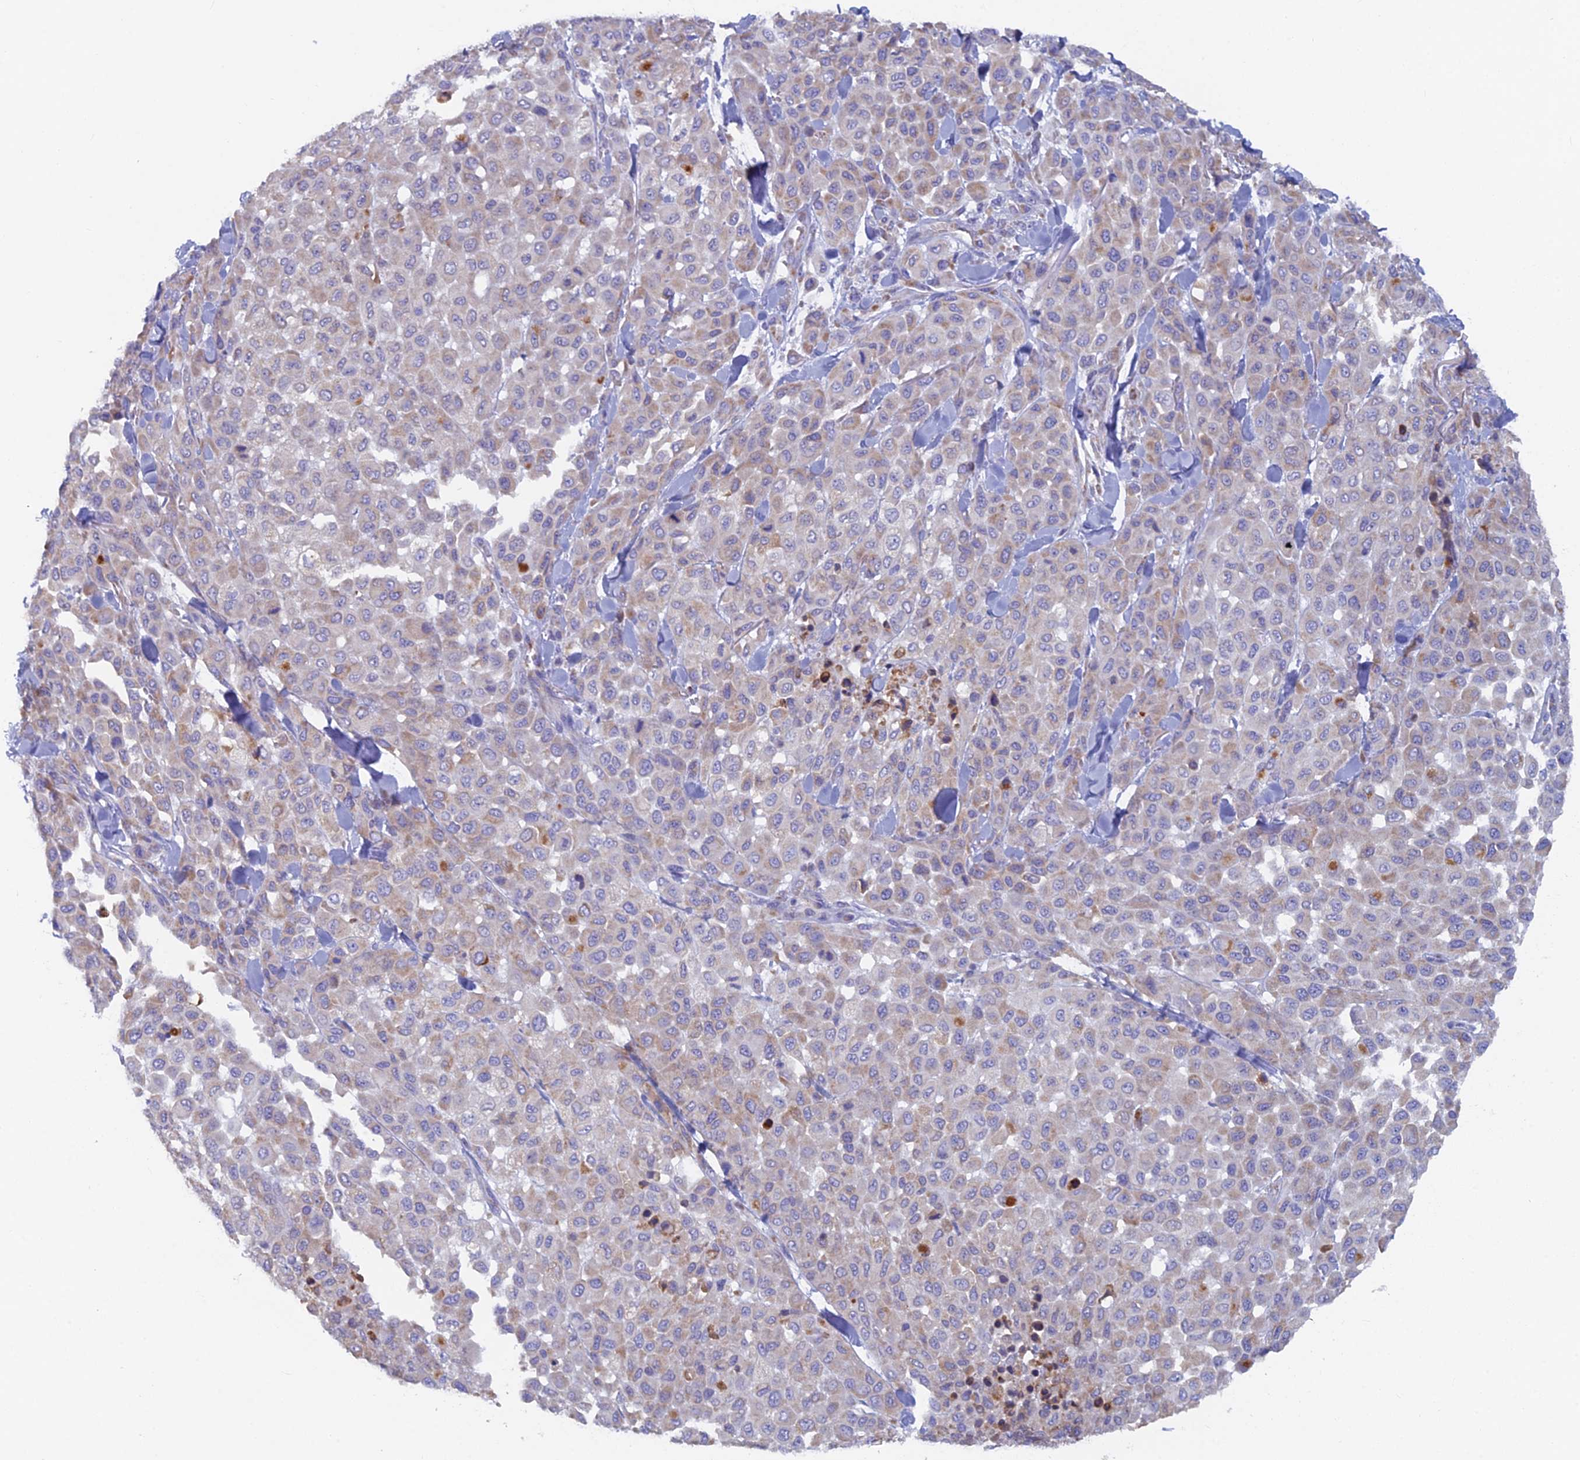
{"staining": {"intensity": "weak", "quantity": "<25%", "location": "cytoplasmic/membranous"}, "tissue": "melanoma", "cell_type": "Tumor cells", "image_type": "cancer", "snomed": [{"axis": "morphology", "description": "Malignant melanoma, Metastatic site"}, {"axis": "topography", "description": "Skin"}], "caption": "There is no significant positivity in tumor cells of melanoma.", "gene": "ABI3BP", "patient": {"sex": "female", "age": 81}}